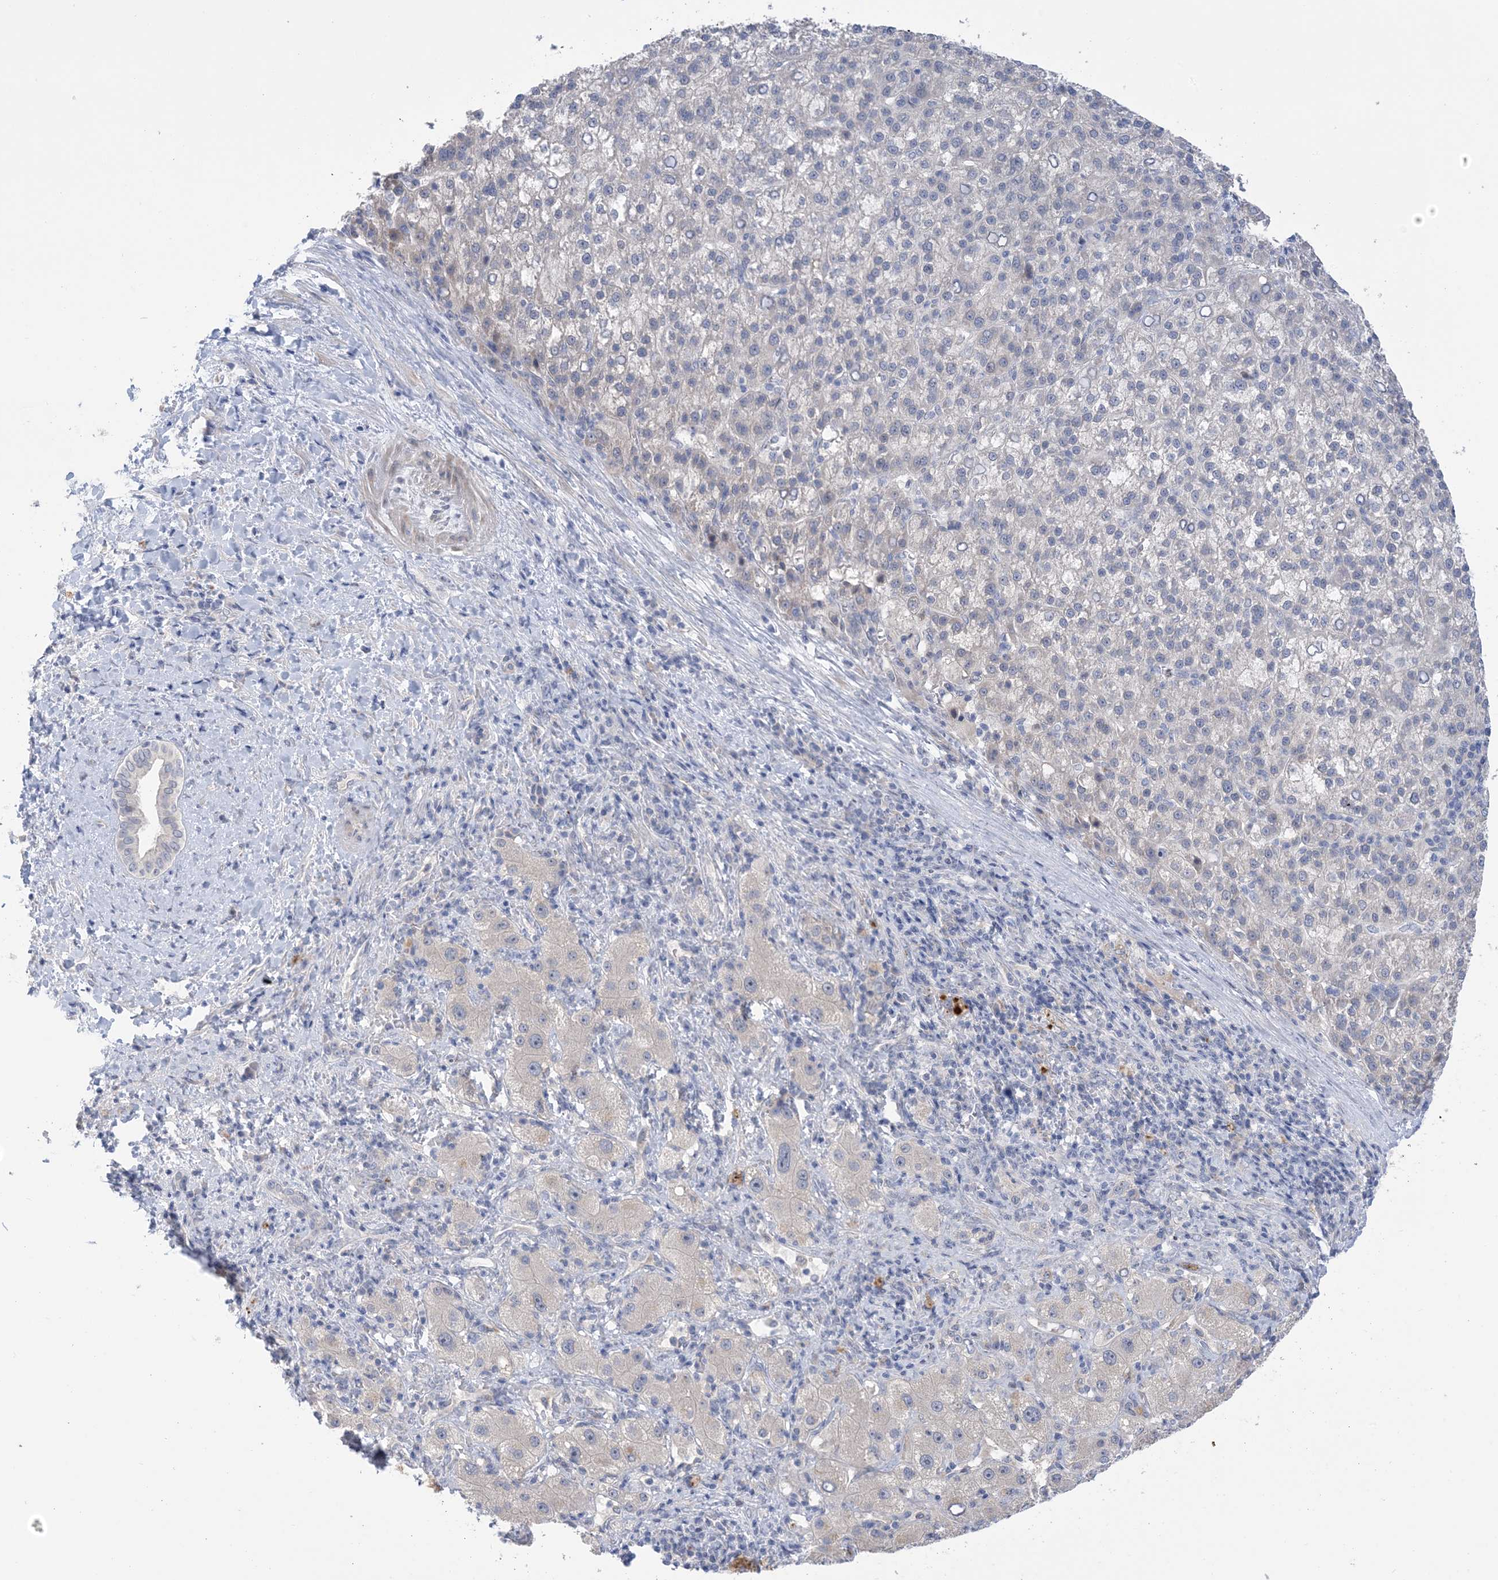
{"staining": {"intensity": "negative", "quantity": "none", "location": "none"}, "tissue": "liver cancer", "cell_type": "Tumor cells", "image_type": "cancer", "snomed": [{"axis": "morphology", "description": "Carcinoma, Hepatocellular, NOS"}, {"axis": "topography", "description": "Liver"}], "caption": "Tumor cells are negative for protein expression in human hepatocellular carcinoma (liver). The staining was performed using DAB (3,3'-diaminobenzidine) to visualize the protein expression in brown, while the nuclei were stained in blue with hematoxylin (Magnification: 20x).", "gene": "TTYH1", "patient": {"sex": "female", "age": 58}}